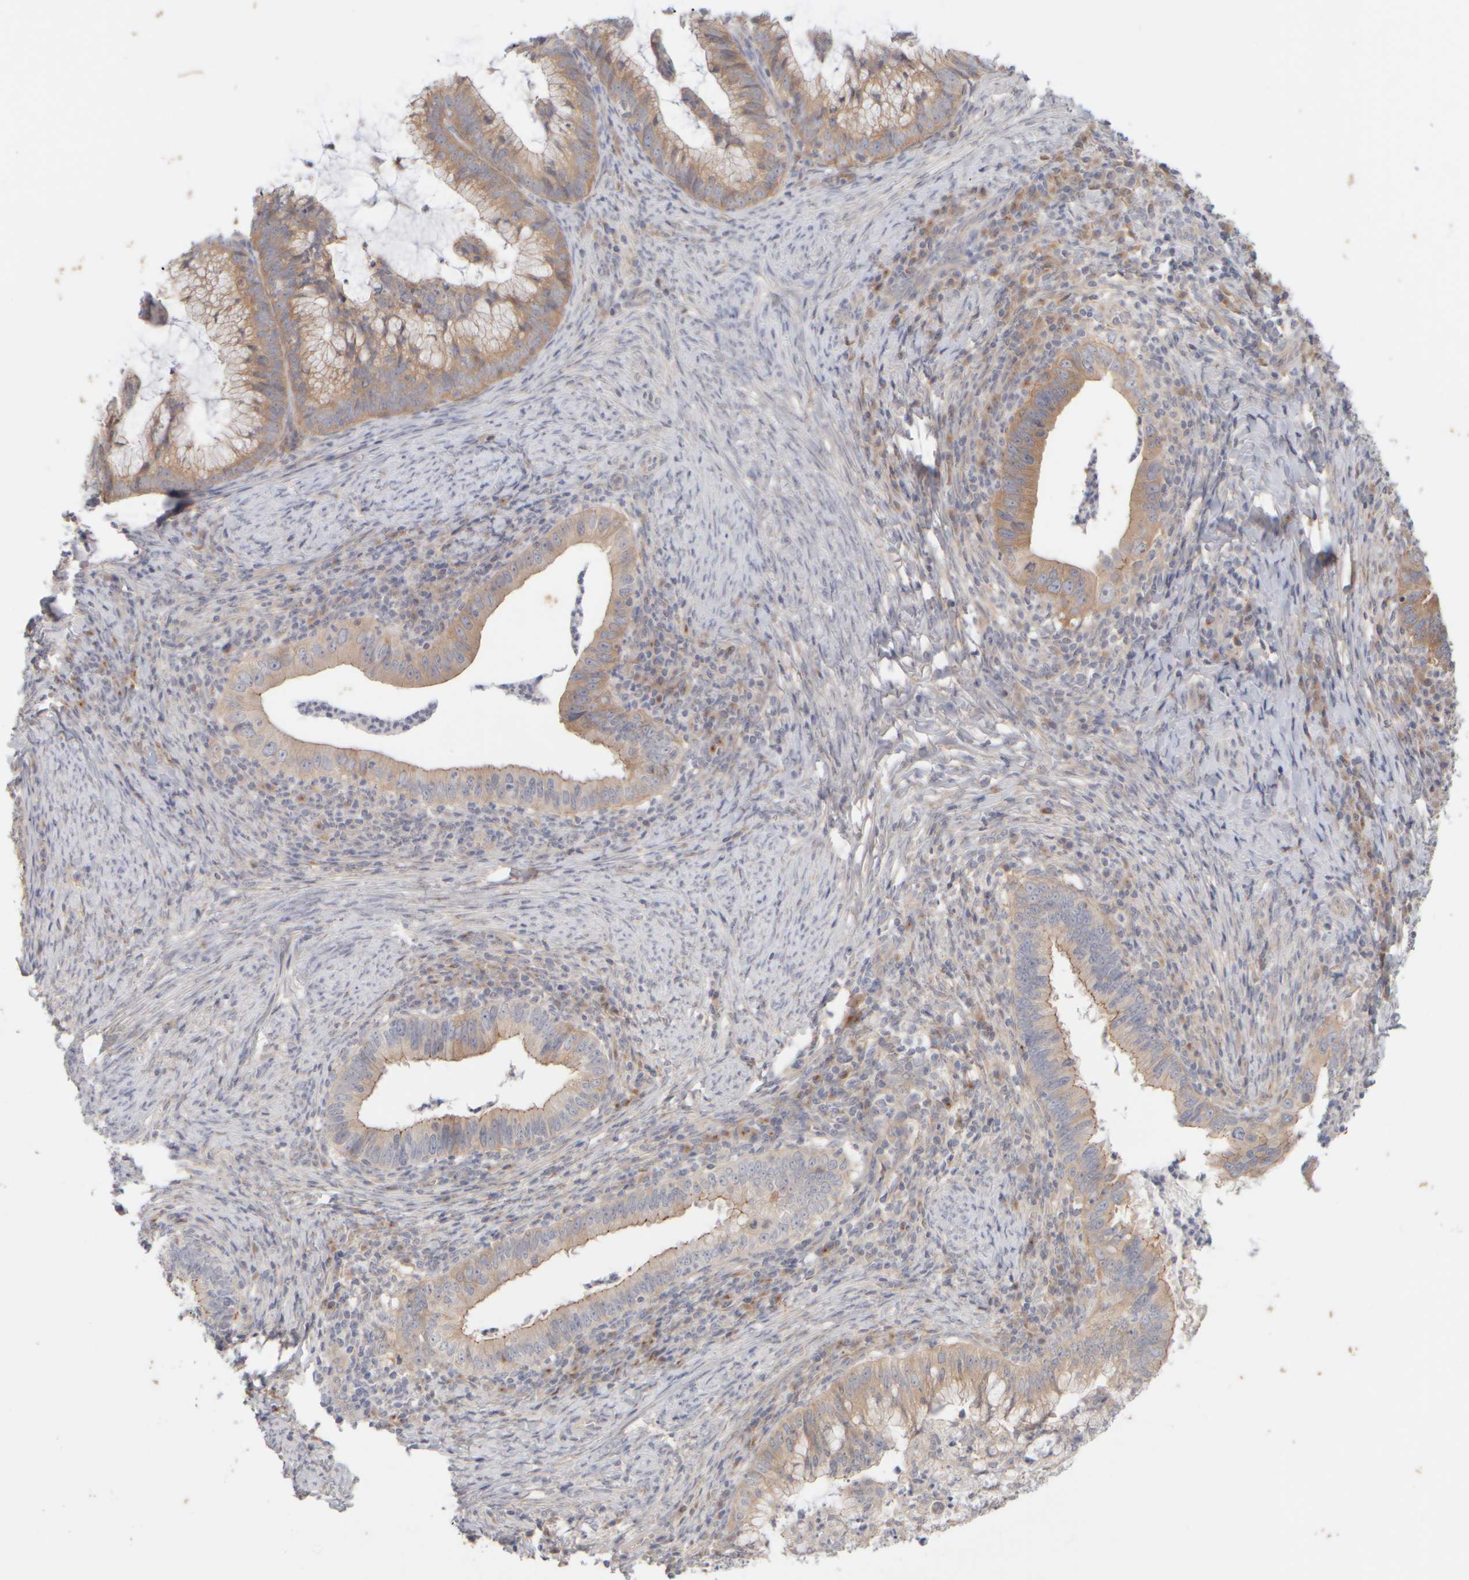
{"staining": {"intensity": "moderate", "quantity": "25%-75%", "location": "cytoplasmic/membranous"}, "tissue": "cervical cancer", "cell_type": "Tumor cells", "image_type": "cancer", "snomed": [{"axis": "morphology", "description": "Adenocarcinoma, NOS"}, {"axis": "topography", "description": "Cervix"}], "caption": "Approximately 25%-75% of tumor cells in human cervical cancer (adenocarcinoma) show moderate cytoplasmic/membranous protein staining as visualized by brown immunohistochemical staining.", "gene": "GOPC", "patient": {"sex": "female", "age": 36}}